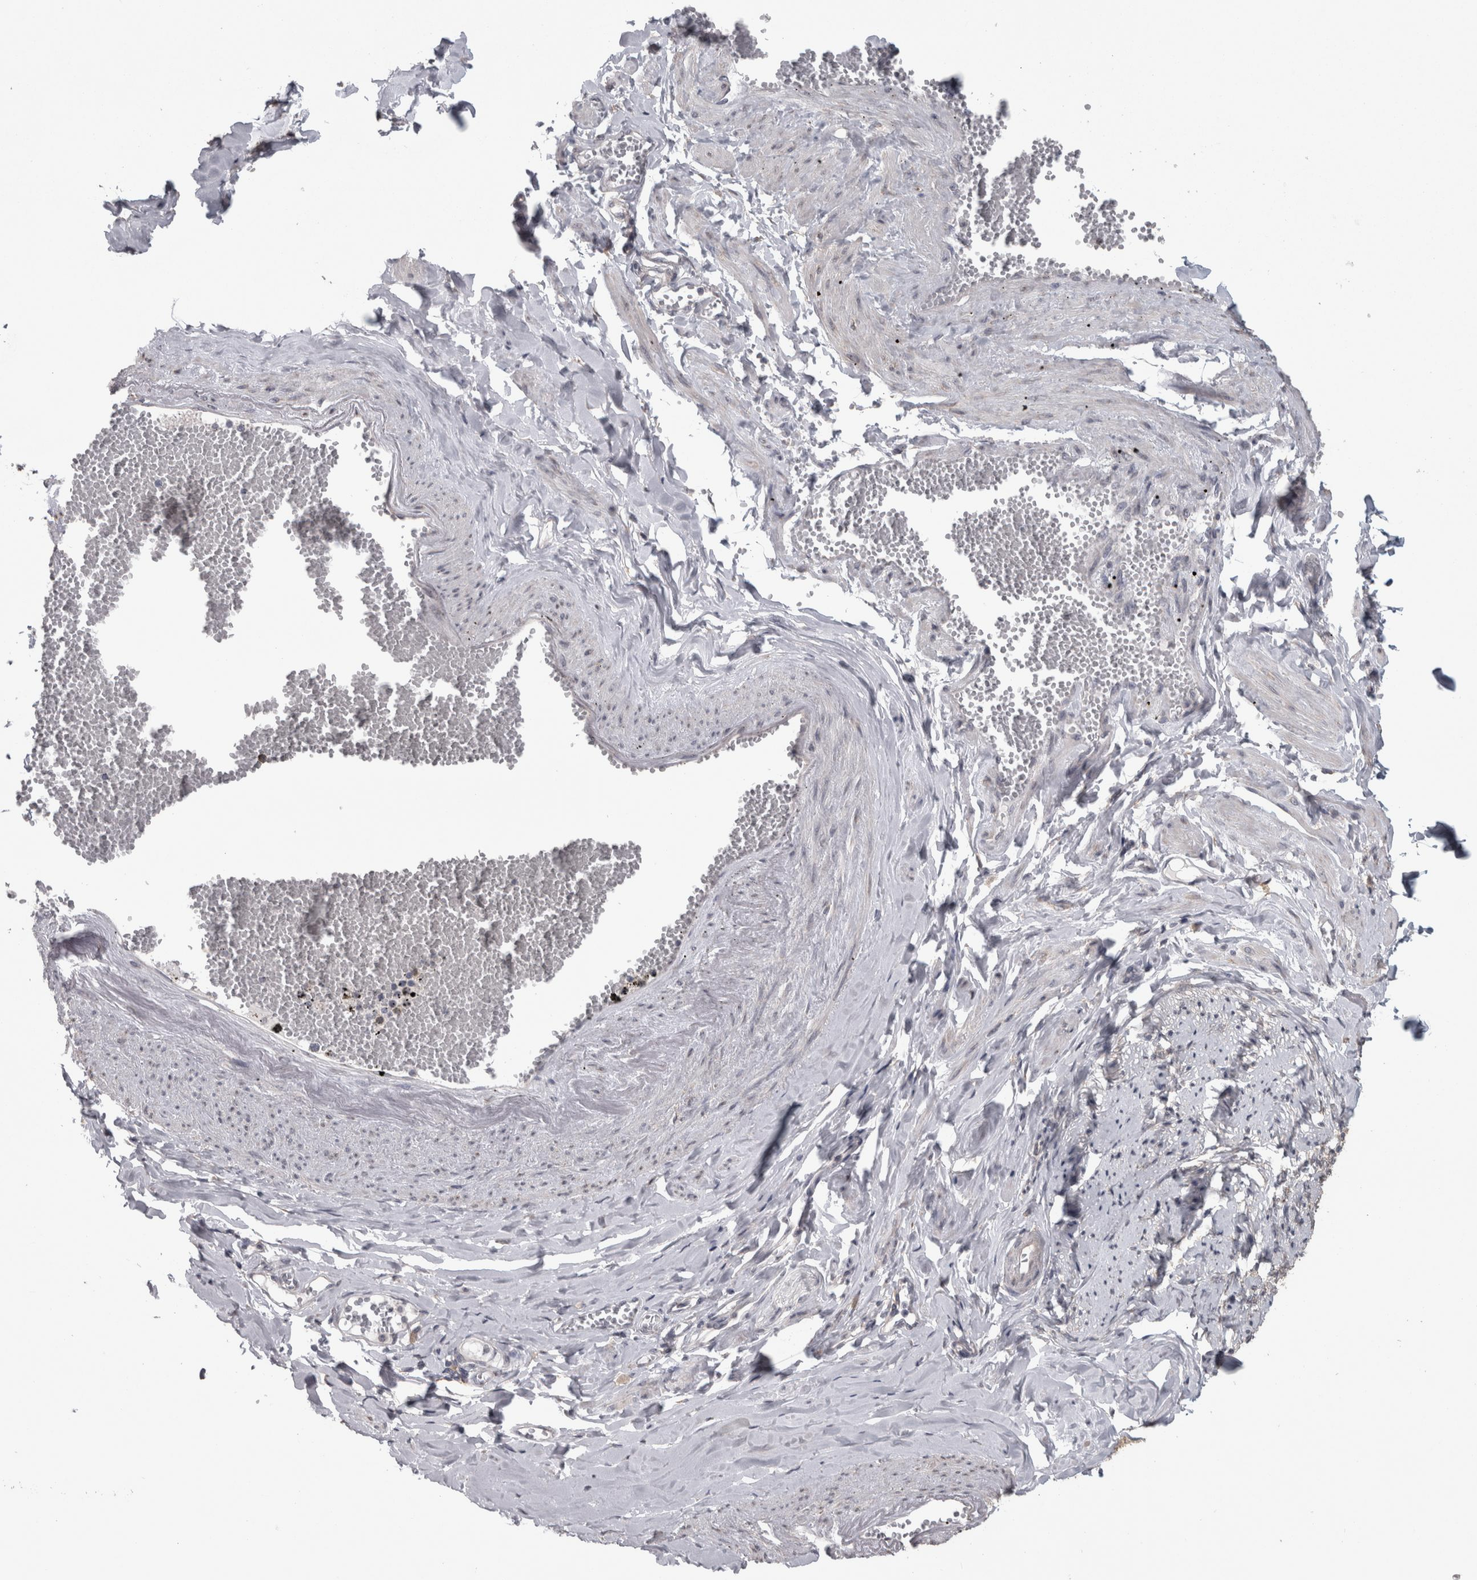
{"staining": {"intensity": "weak", "quantity": ">75%", "location": "cytoplasmic/membranous"}, "tissue": "adipose tissue", "cell_type": "Adipocytes", "image_type": "normal", "snomed": [{"axis": "morphology", "description": "Normal tissue, NOS"}, {"axis": "topography", "description": "Vascular tissue"}, {"axis": "topography", "description": "Fallopian tube"}, {"axis": "topography", "description": "Ovary"}], "caption": "Adipose tissue stained for a protein reveals weak cytoplasmic/membranous positivity in adipocytes. Using DAB (3,3'-diaminobenzidine) (brown) and hematoxylin (blue) stains, captured at high magnification using brightfield microscopy.", "gene": "RAB29", "patient": {"sex": "female", "age": 67}}